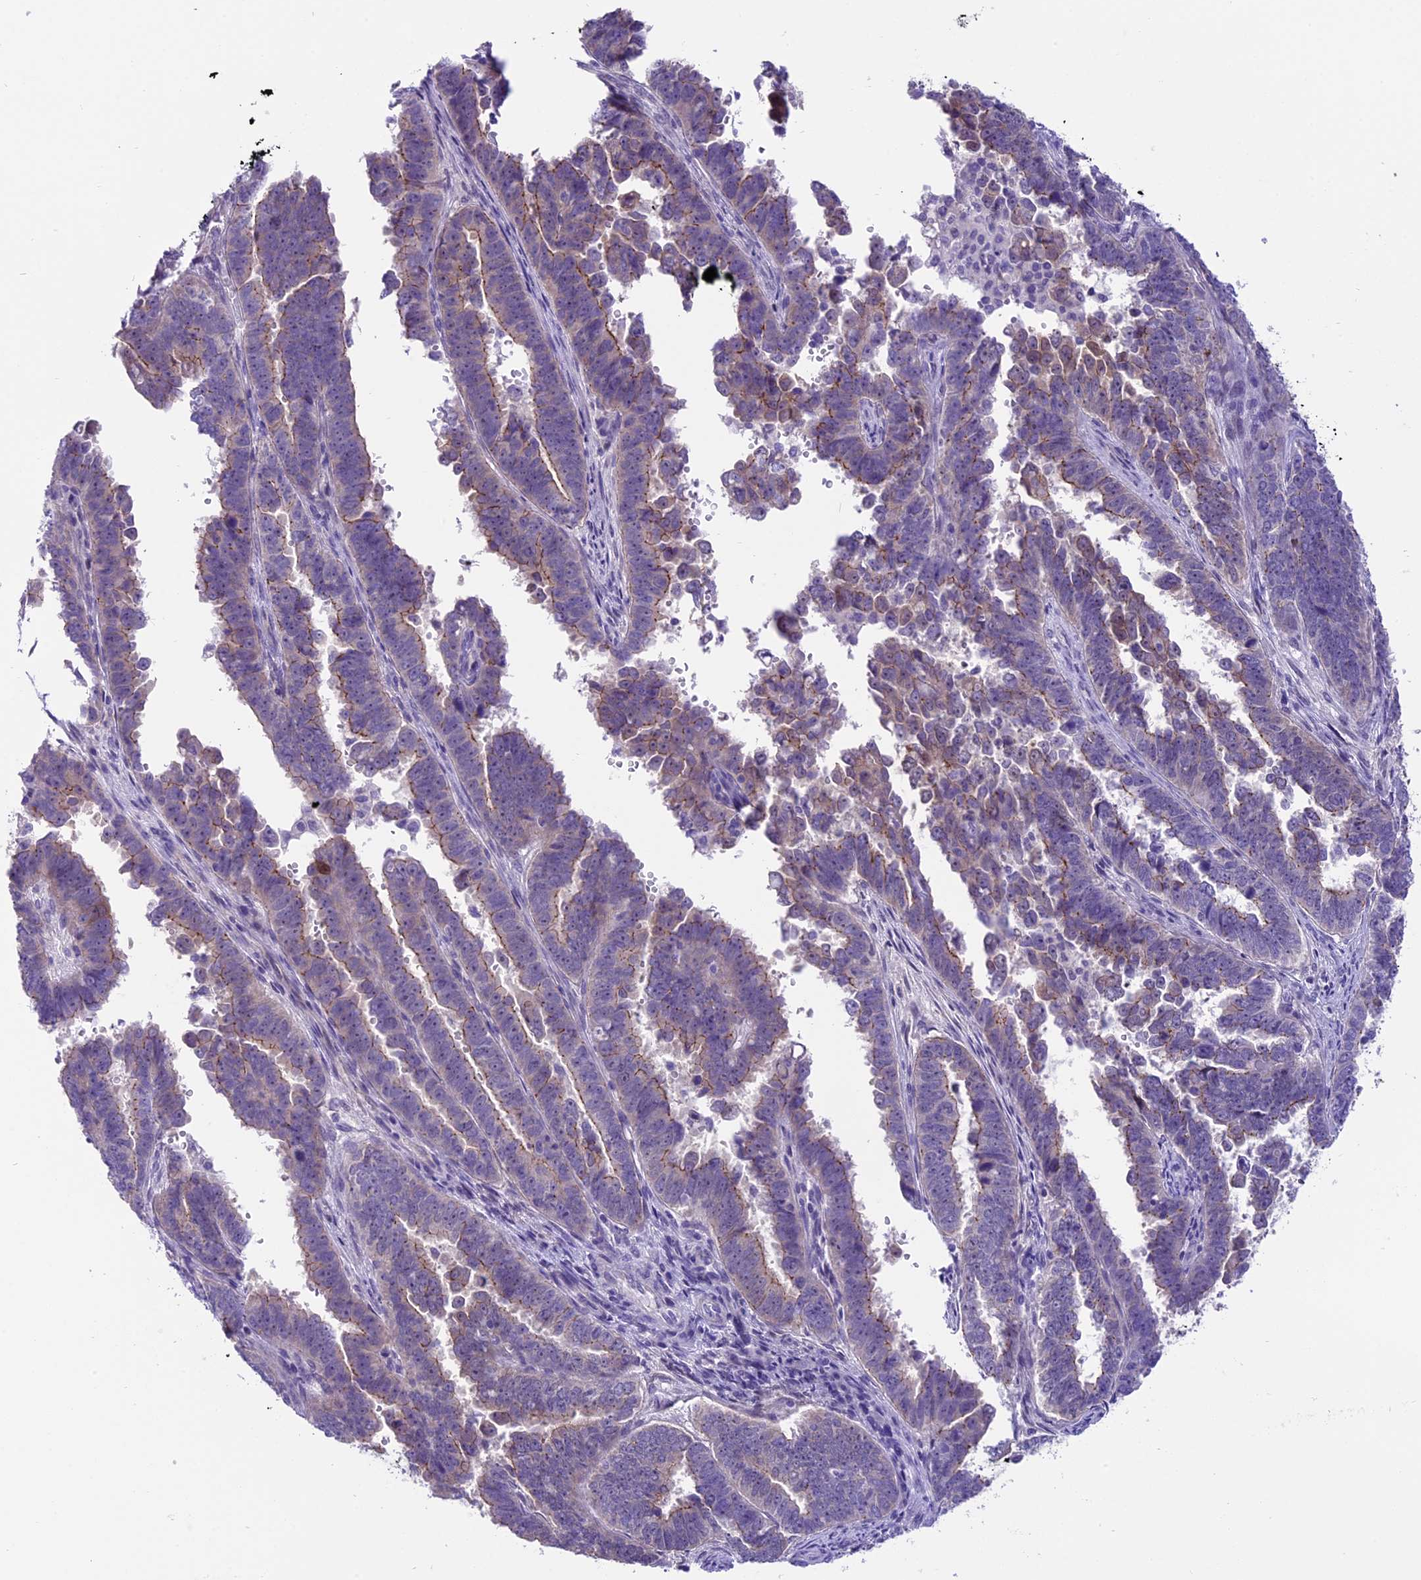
{"staining": {"intensity": "weak", "quantity": "<25%", "location": "cytoplasmic/membranous"}, "tissue": "endometrial cancer", "cell_type": "Tumor cells", "image_type": "cancer", "snomed": [{"axis": "morphology", "description": "Adenocarcinoma, NOS"}, {"axis": "topography", "description": "Endometrium"}], "caption": "High power microscopy micrograph of an immunohistochemistry (IHC) micrograph of endometrial adenocarcinoma, revealing no significant expression in tumor cells.", "gene": "PRR15", "patient": {"sex": "female", "age": 75}}